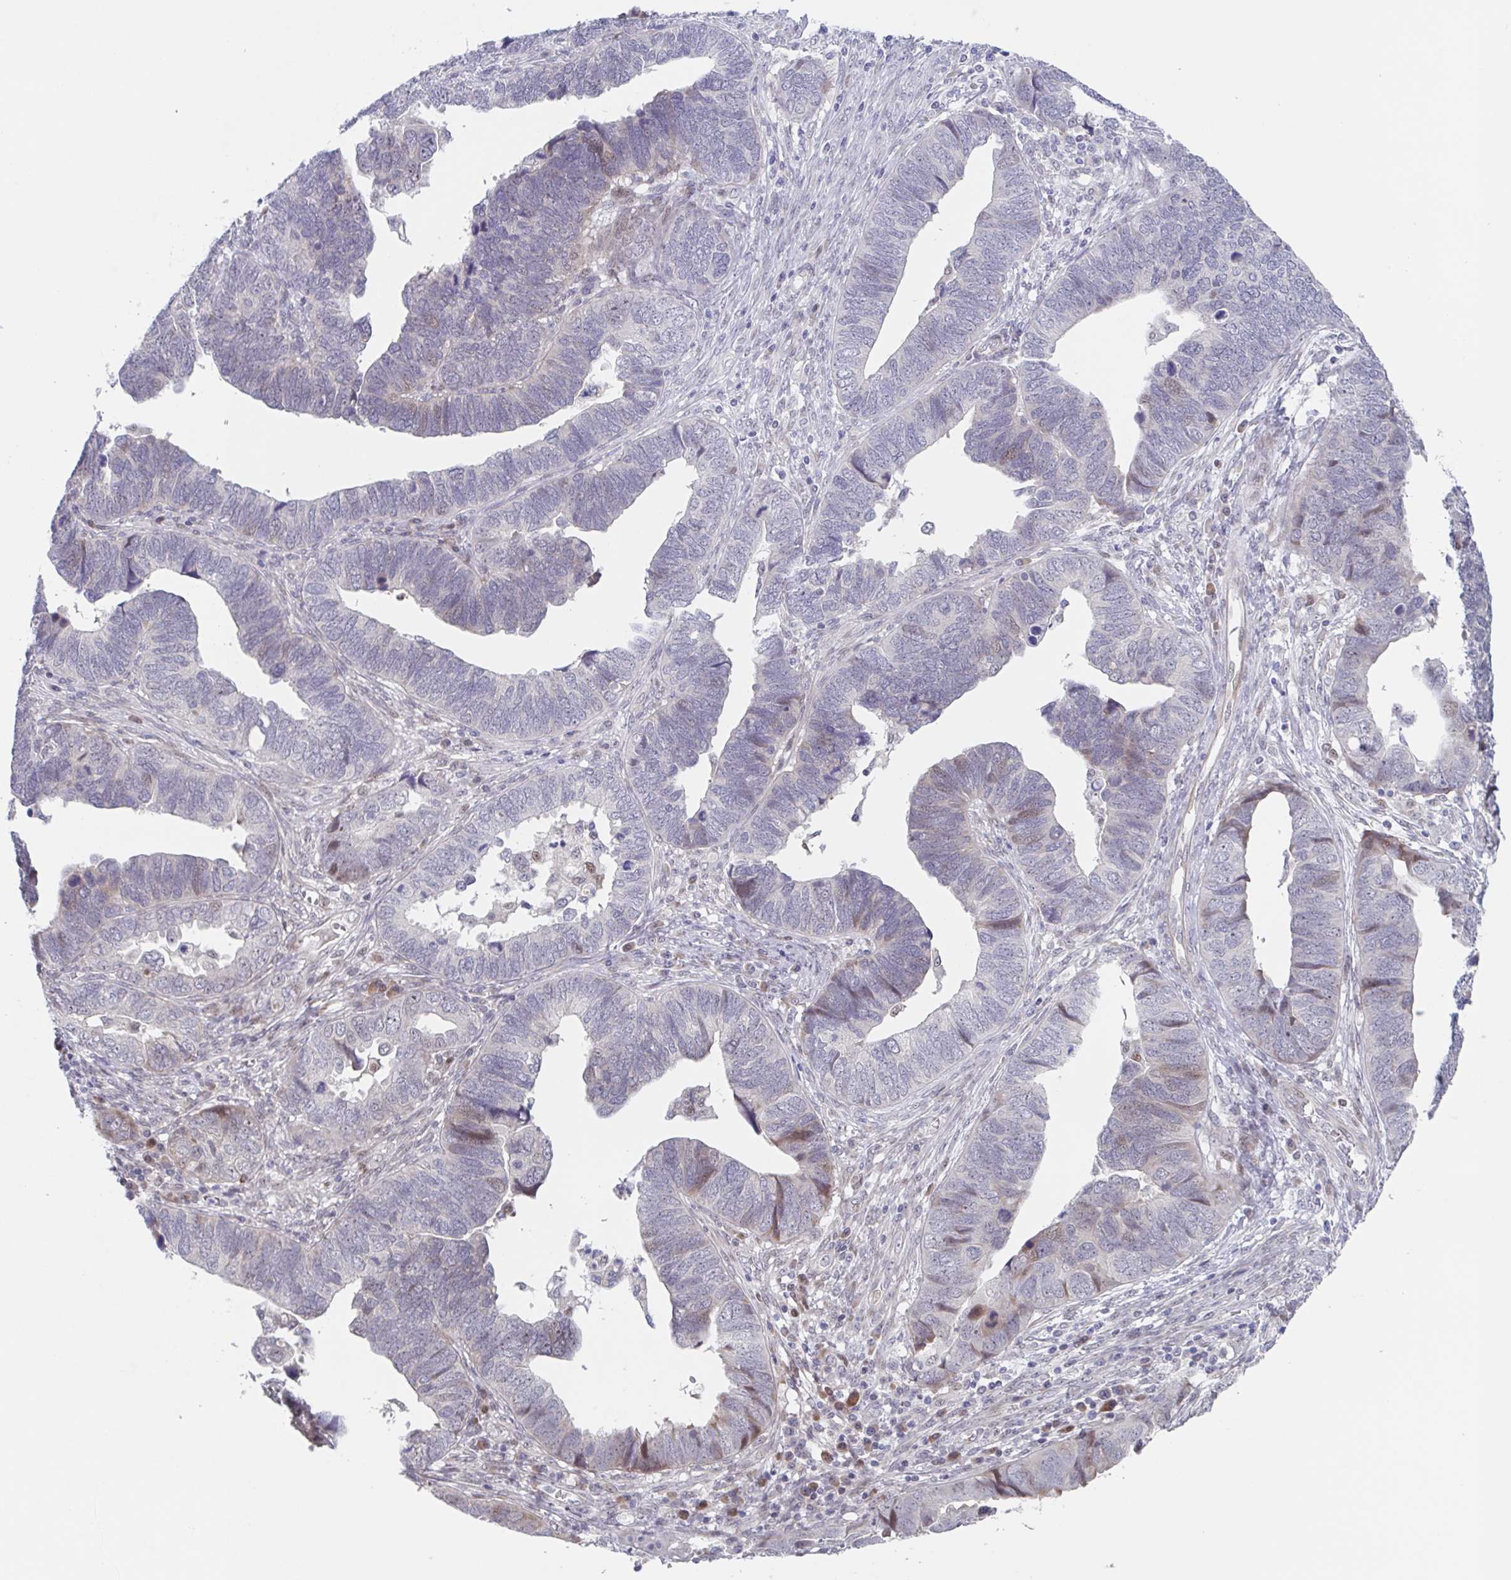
{"staining": {"intensity": "weak", "quantity": "<25%", "location": "cytoplasmic/membranous,nuclear"}, "tissue": "endometrial cancer", "cell_type": "Tumor cells", "image_type": "cancer", "snomed": [{"axis": "morphology", "description": "Adenocarcinoma, NOS"}, {"axis": "topography", "description": "Endometrium"}], "caption": "Tumor cells are negative for protein expression in human endometrial cancer (adenocarcinoma).", "gene": "POU2F3", "patient": {"sex": "female", "age": 79}}